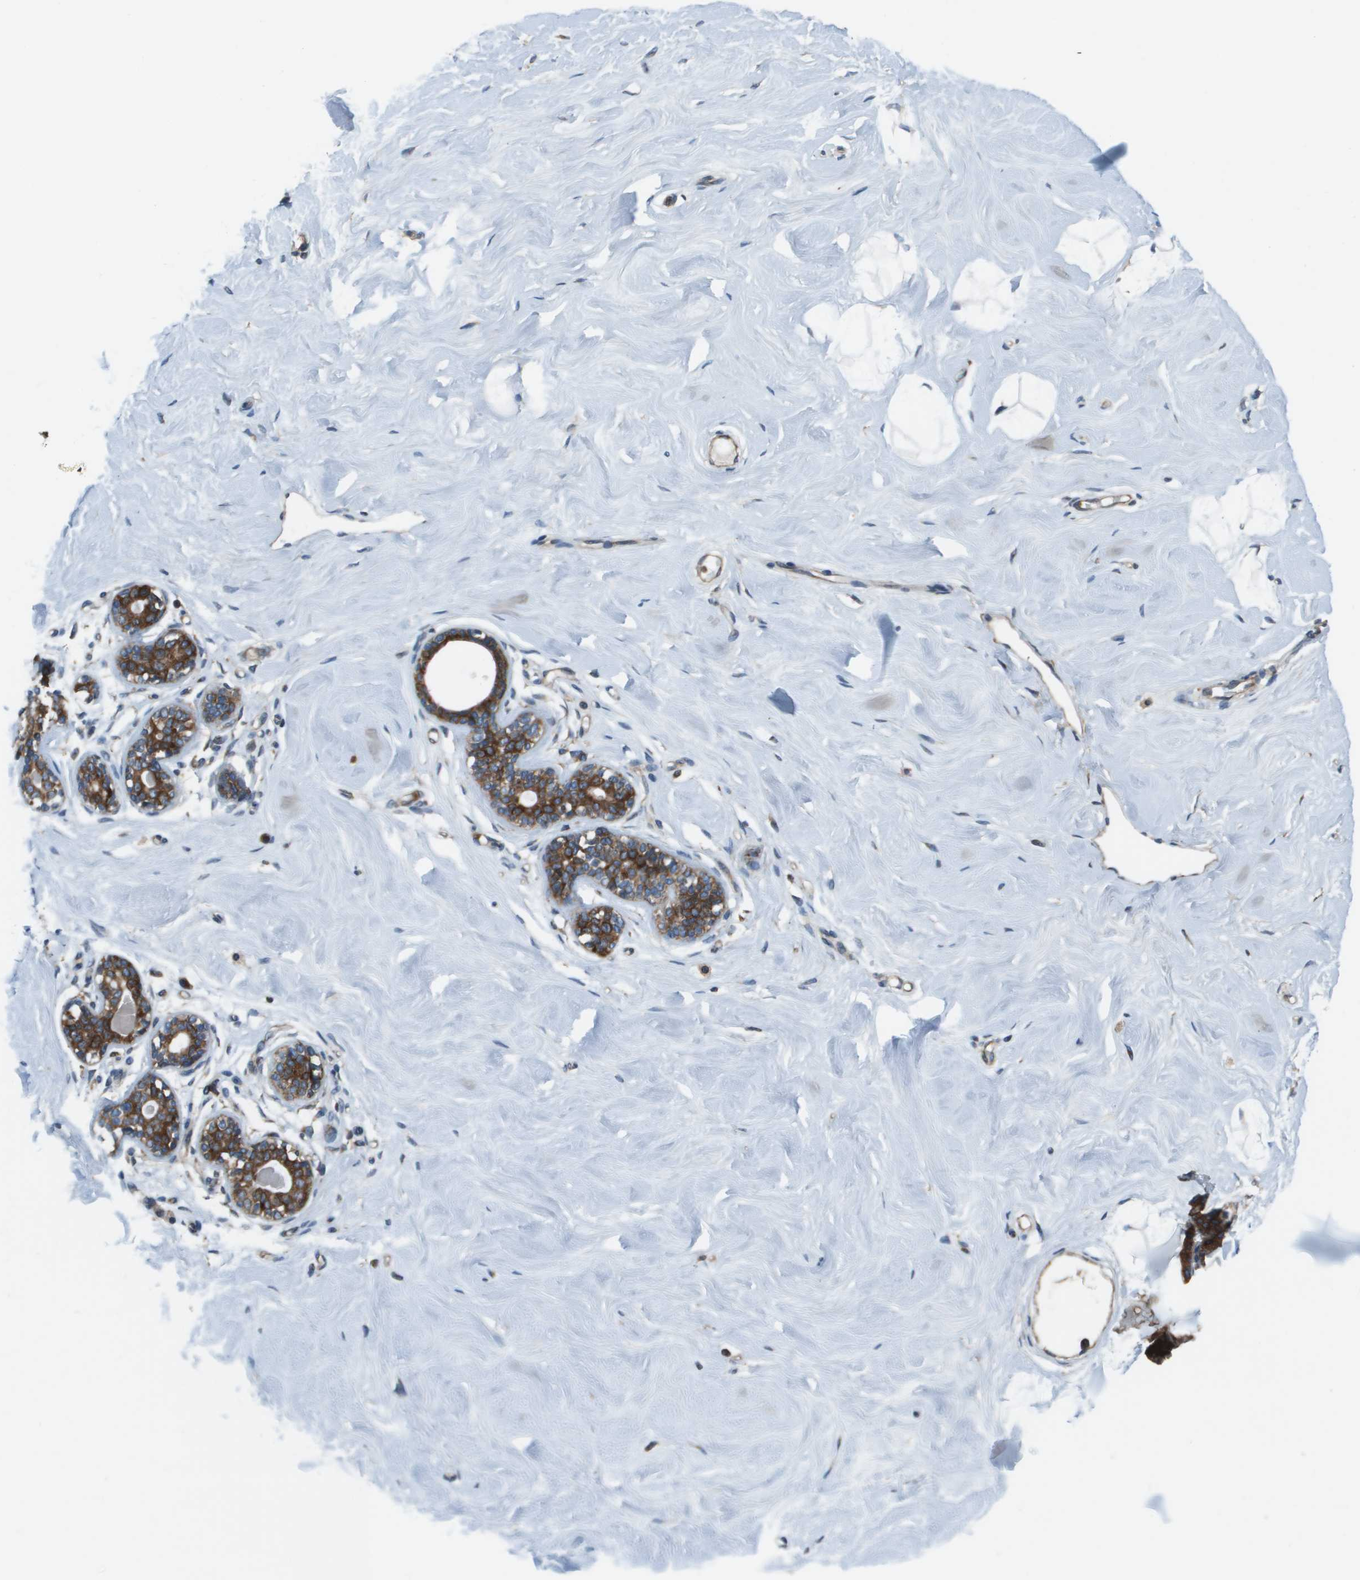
{"staining": {"intensity": "negative", "quantity": "none", "location": "none"}, "tissue": "breast", "cell_type": "Adipocytes", "image_type": "normal", "snomed": [{"axis": "morphology", "description": "Normal tissue, NOS"}, {"axis": "topography", "description": "Breast"}], "caption": "Immunohistochemistry (IHC) photomicrograph of unremarkable human breast stained for a protein (brown), which displays no expression in adipocytes.", "gene": "ARFGAP2", "patient": {"sex": "female", "age": 23}}